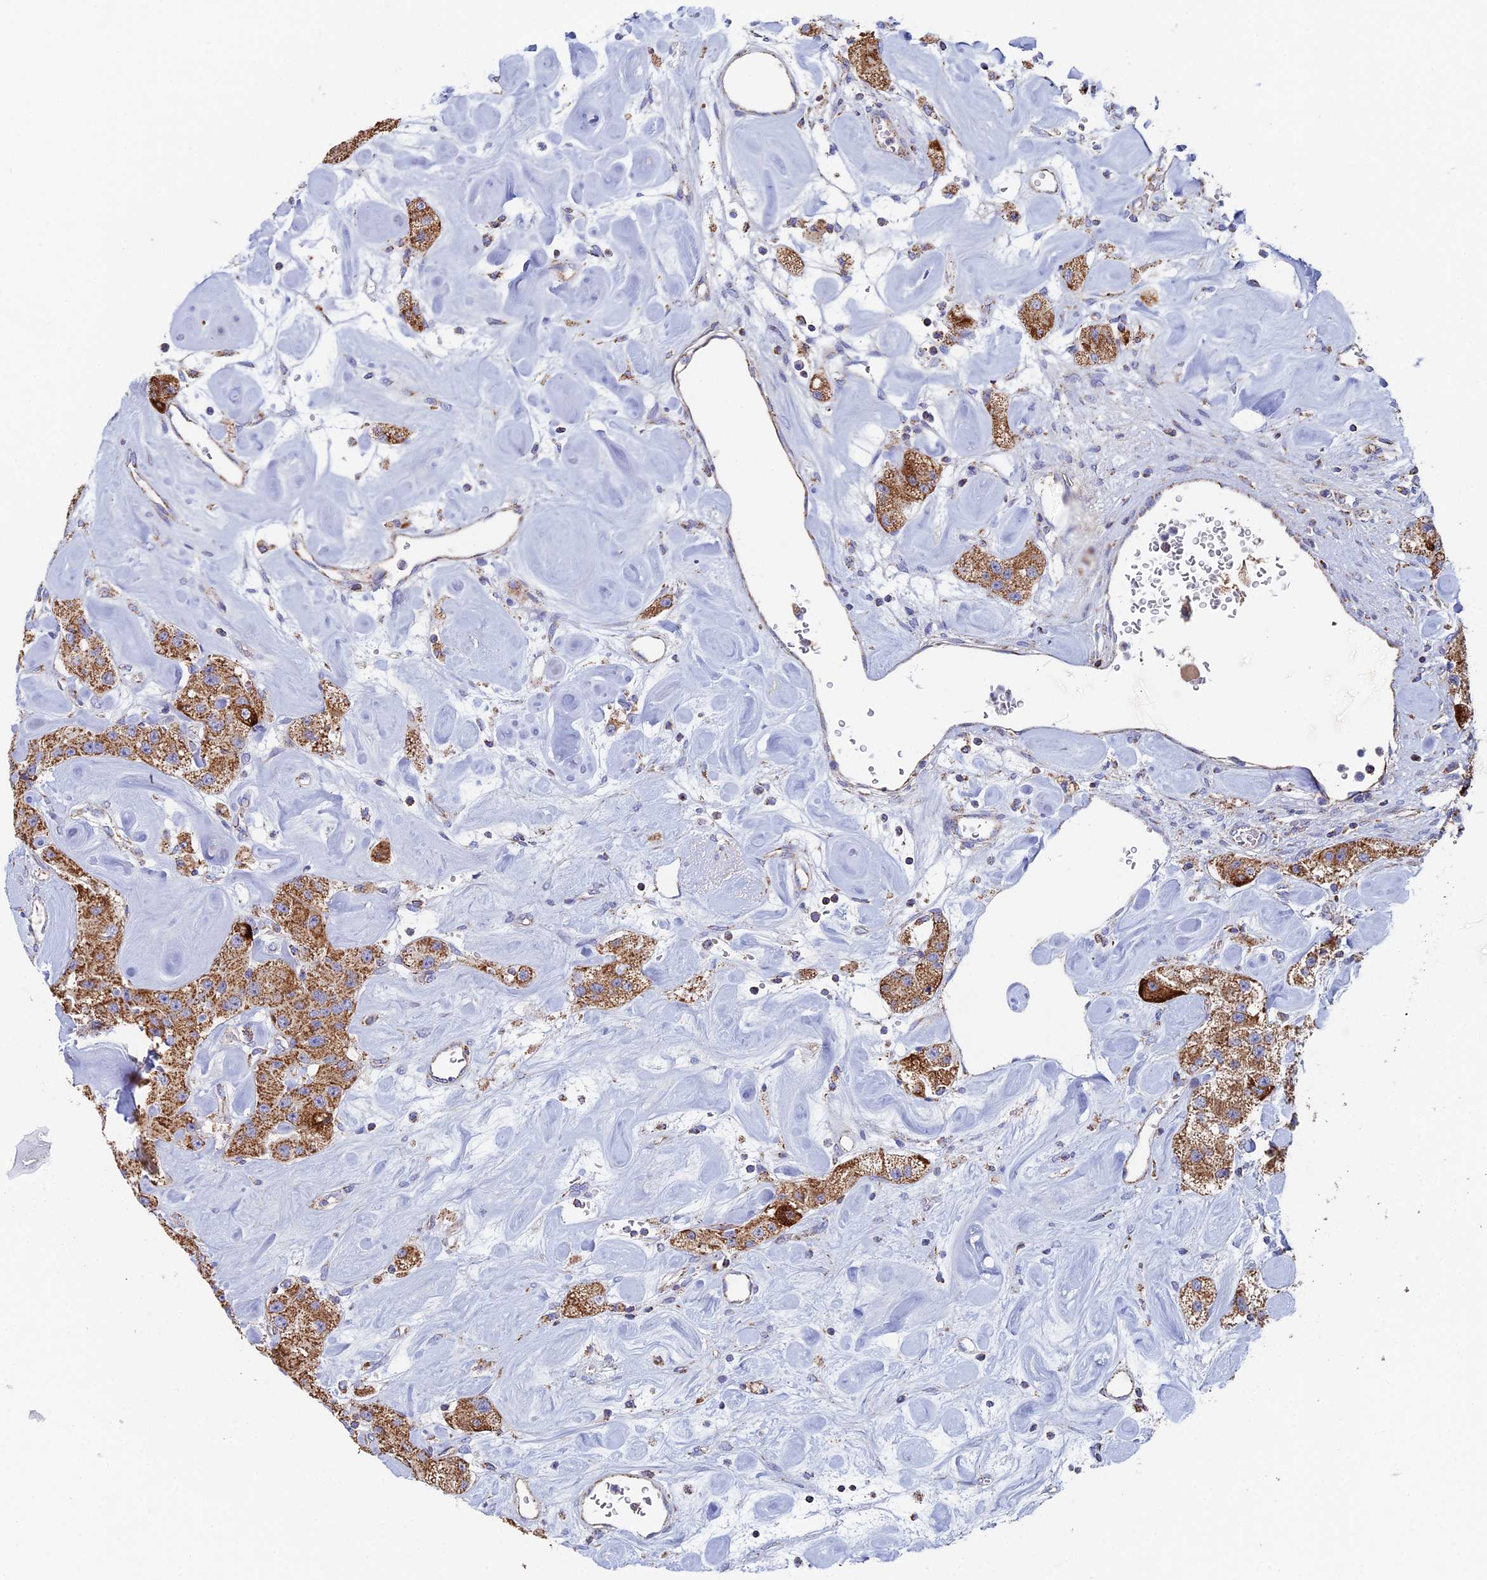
{"staining": {"intensity": "strong", "quantity": ">75%", "location": "cytoplasmic/membranous"}, "tissue": "carcinoid", "cell_type": "Tumor cells", "image_type": "cancer", "snomed": [{"axis": "morphology", "description": "Carcinoid, malignant, NOS"}, {"axis": "topography", "description": "Pancreas"}], "caption": "IHC micrograph of neoplastic tissue: carcinoid stained using immunohistochemistry (IHC) exhibits high levels of strong protein expression localized specifically in the cytoplasmic/membranous of tumor cells, appearing as a cytoplasmic/membranous brown color.", "gene": "SPOCK2", "patient": {"sex": "male", "age": 41}}